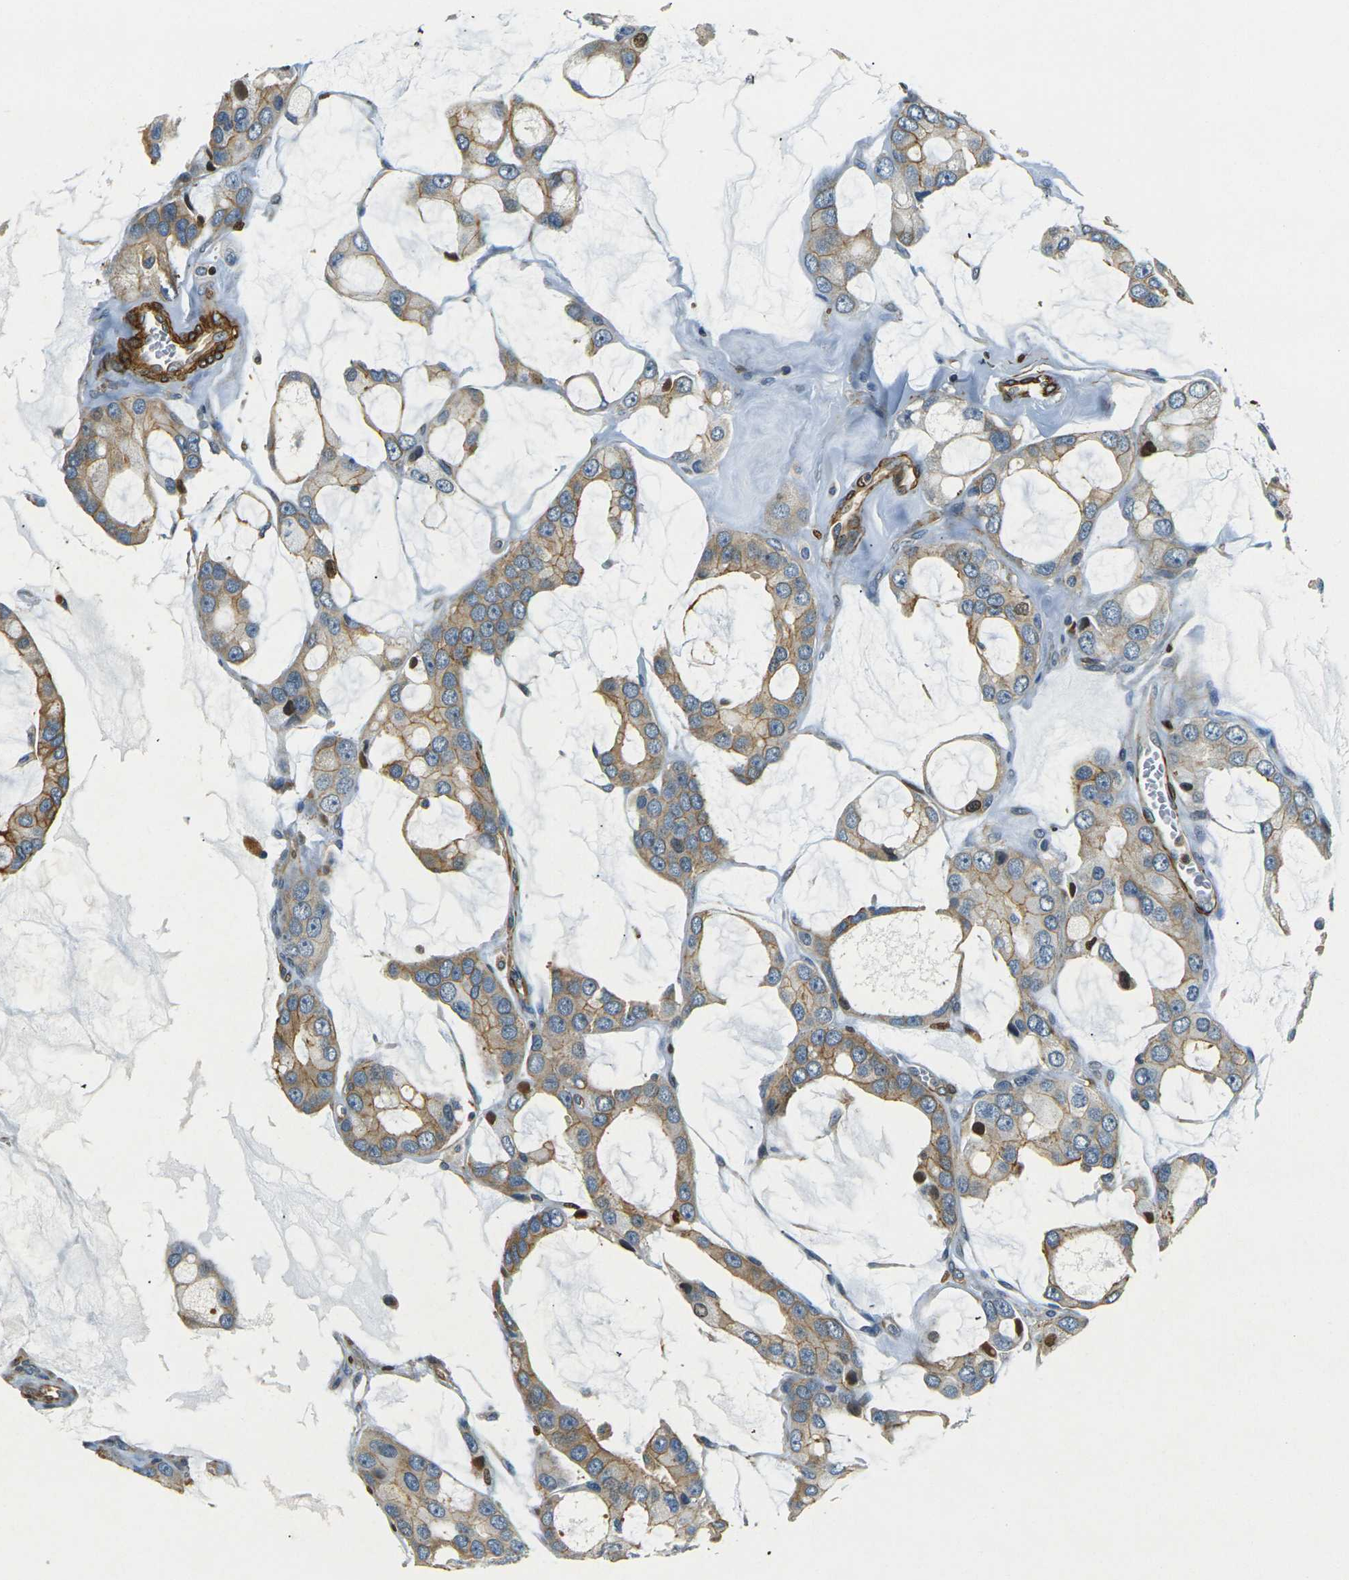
{"staining": {"intensity": "weak", "quantity": ">75%", "location": "cytoplasmic/membranous"}, "tissue": "prostate cancer", "cell_type": "Tumor cells", "image_type": "cancer", "snomed": [{"axis": "morphology", "description": "Adenocarcinoma, High grade"}, {"axis": "topography", "description": "Prostate"}], "caption": "The histopathology image exhibits immunohistochemical staining of prostate cancer. There is weak cytoplasmic/membranous staining is seen in about >75% of tumor cells.", "gene": "EPHA7", "patient": {"sex": "male", "age": 67}}